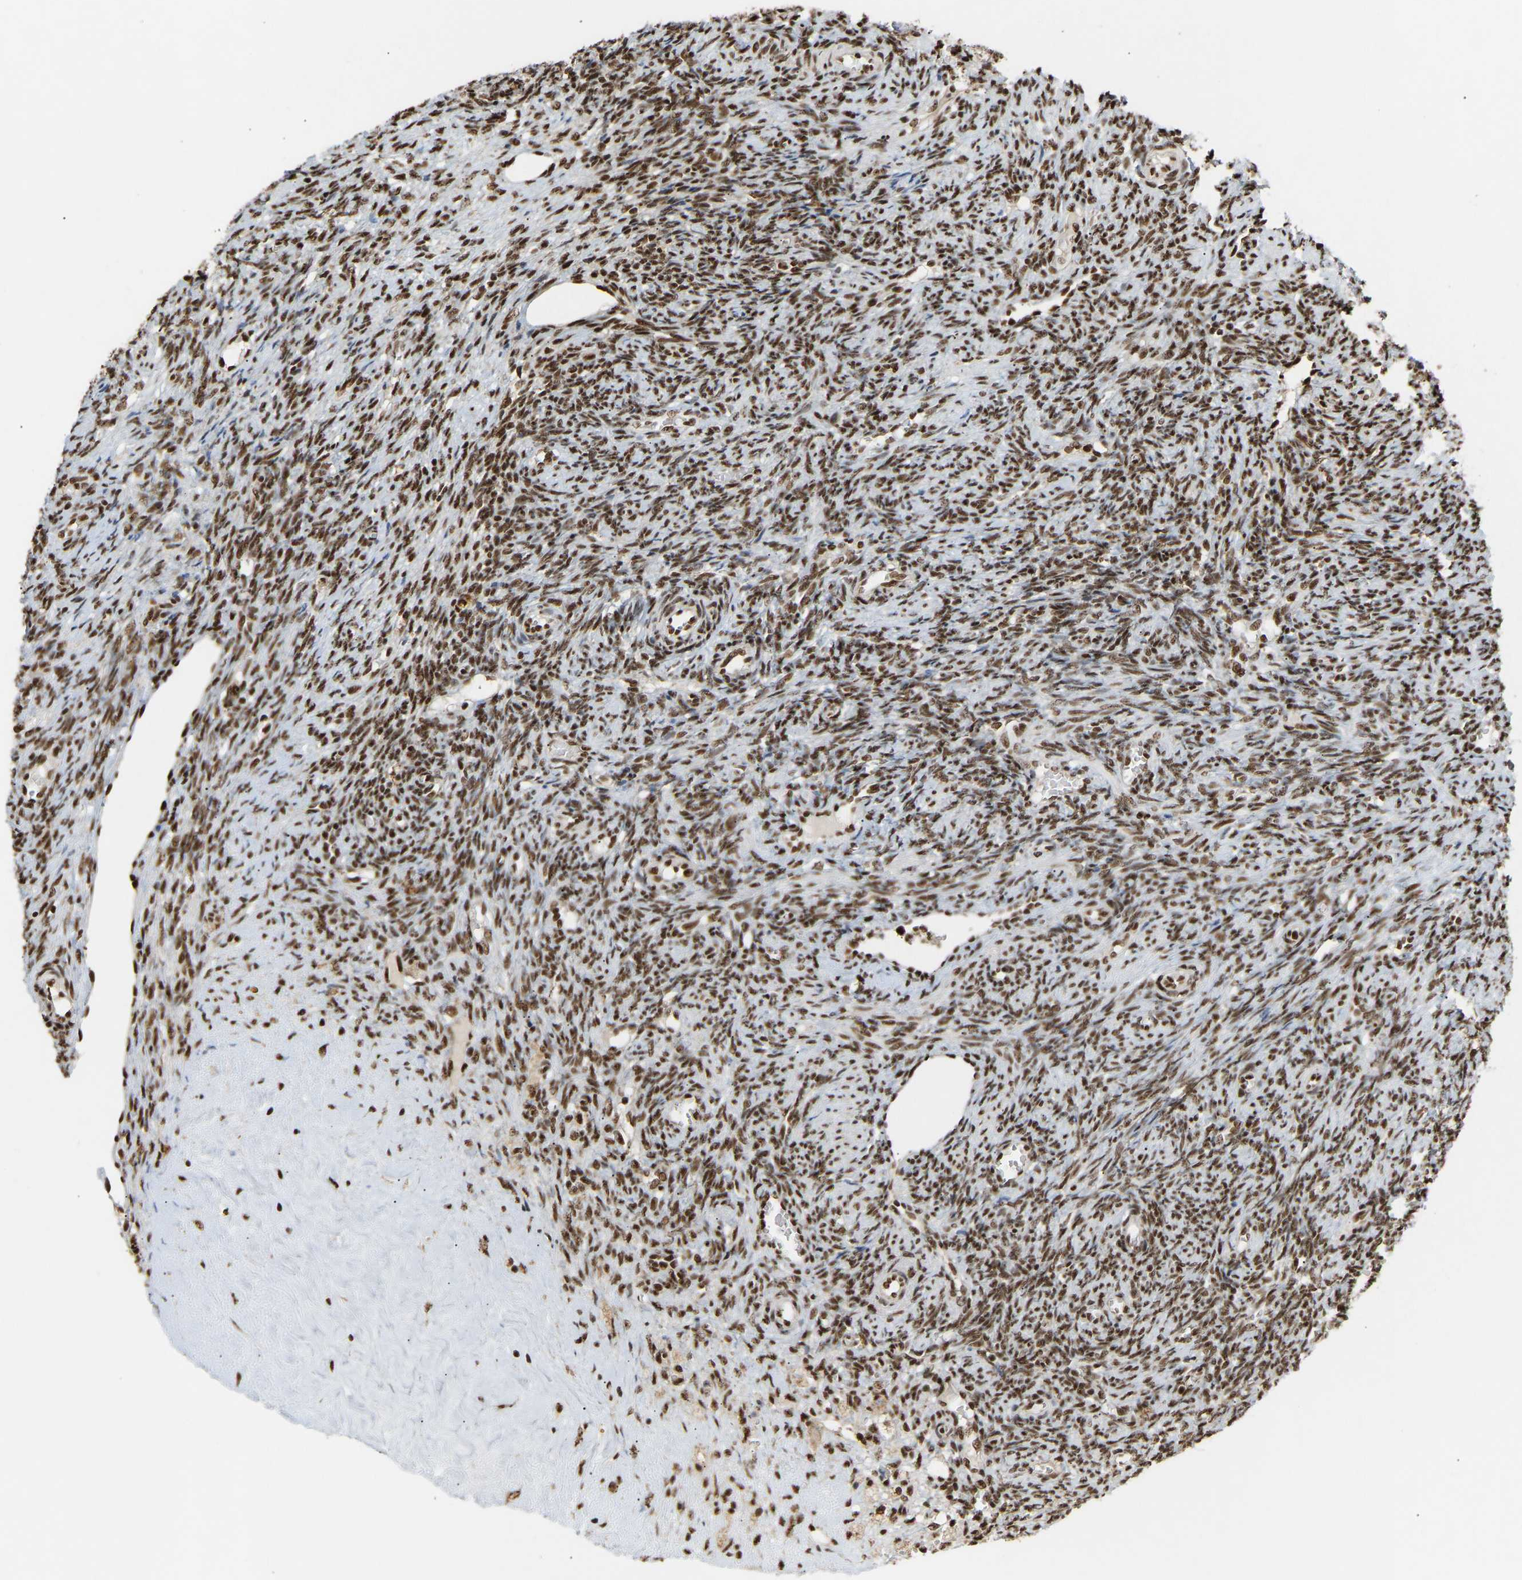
{"staining": {"intensity": "strong", "quantity": ">75%", "location": "nuclear"}, "tissue": "ovary", "cell_type": "Follicle cells", "image_type": "normal", "snomed": [{"axis": "morphology", "description": "Normal tissue, NOS"}, {"axis": "topography", "description": "Ovary"}], "caption": "Immunohistochemical staining of unremarkable ovary reveals strong nuclear protein expression in about >75% of follicle cells. Immunohistochemistry stains the protein in brown and the nuclei are stained blue.", "gene": "ALYREF", "patient": {"sex": "female", "age": 41}}